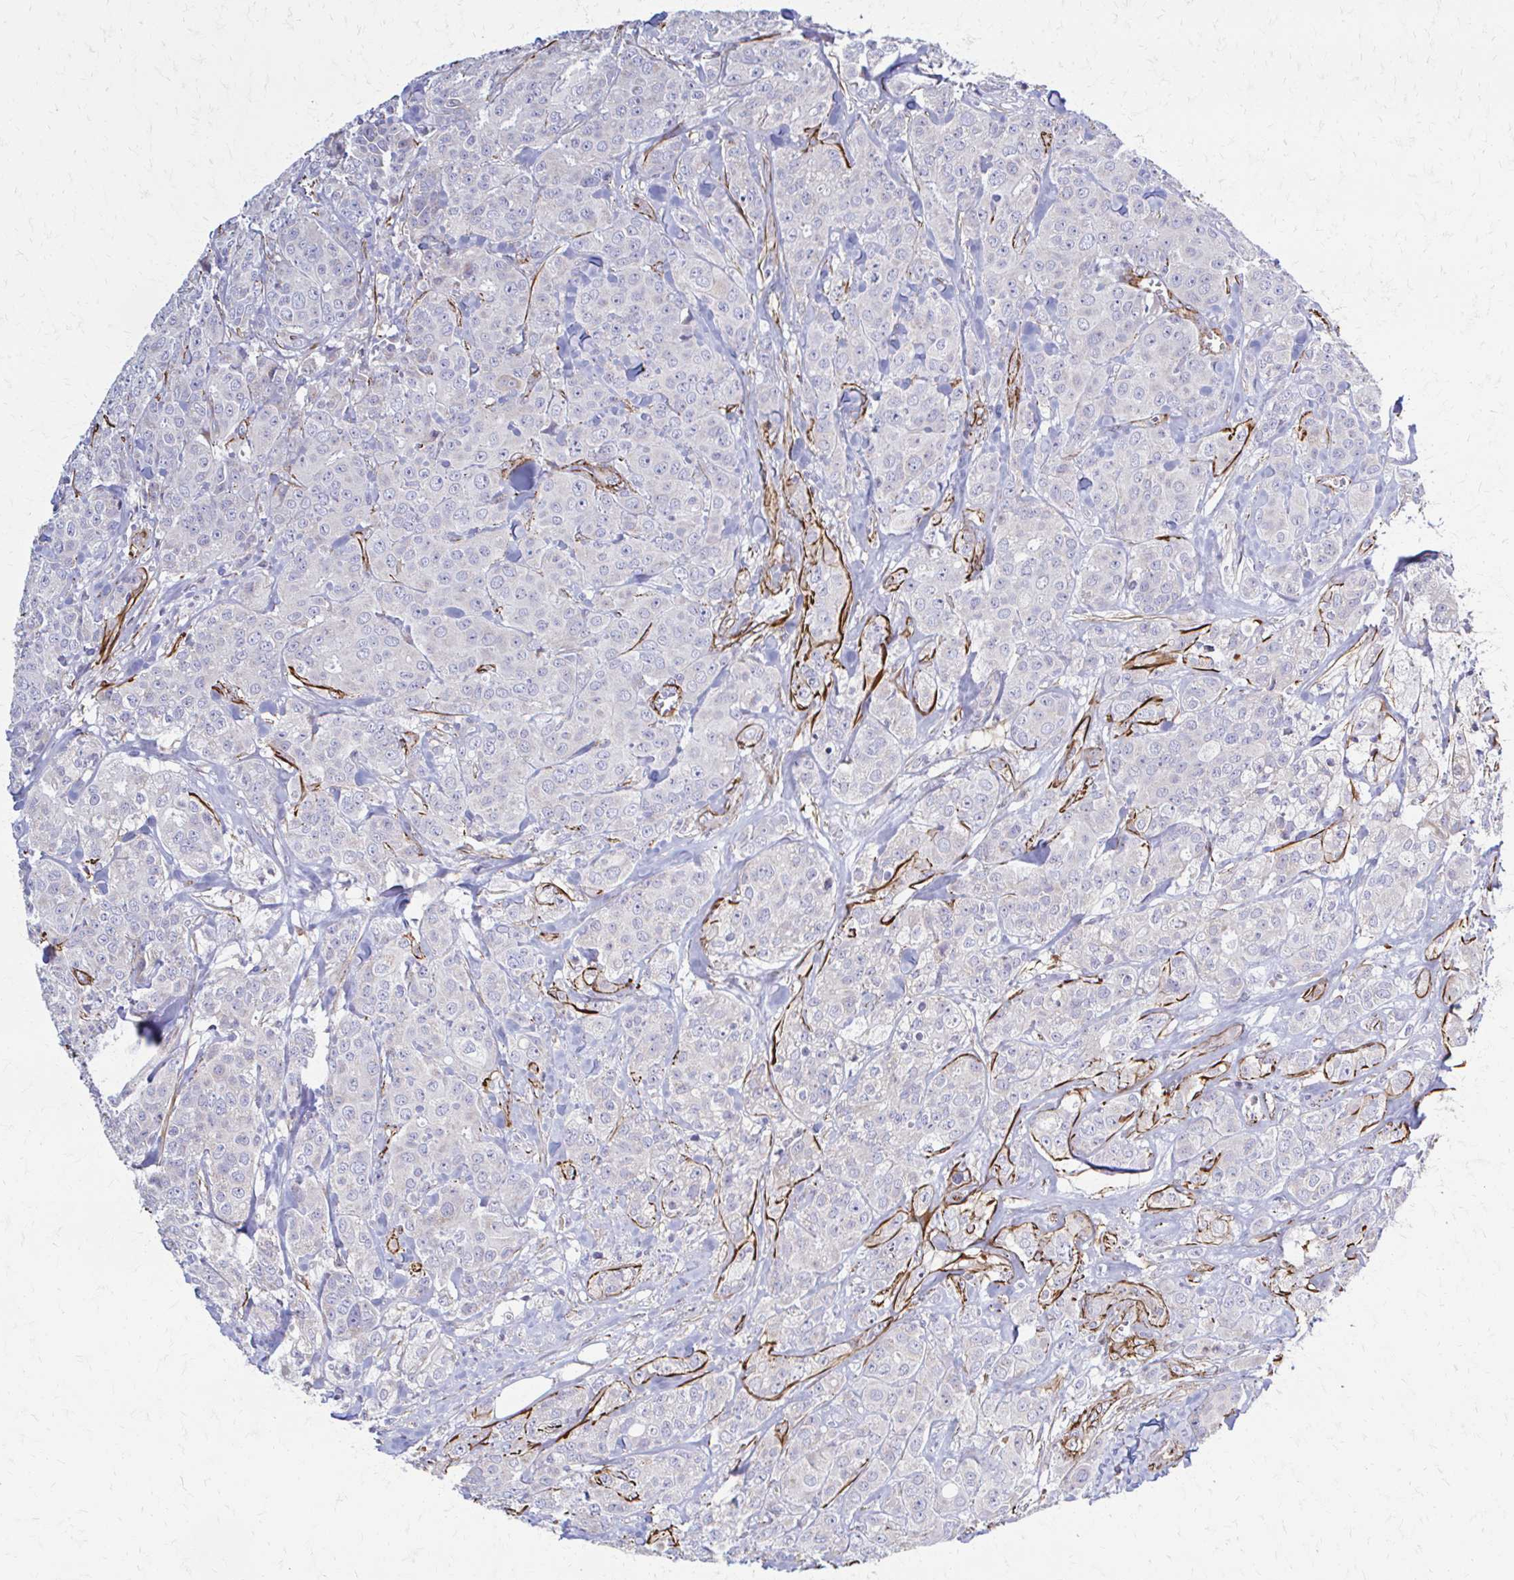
{"staining": {"intensity": "negative", "quantity": "none", "location": "none"}, "tissue": "breast cancer", "cell_type": "Tumor cells", "image_type": "cancer", "snomed": [{"axis": "morphology", "description": "Normal tissue, NOS"}, {"axis": "morphology", "description": "Duct carcinoma"}, {"axis": "topography", "description": "Breast"}], "caption": "An immunohistochemistry histopathology image of invasive ductal carcinoma (breast) is shown. There is no staining in tumor cells of invasive ductal carcinoma (breast).", "gene": "TIMMDC1", "patient": {"sex": "female", "age": 43}}